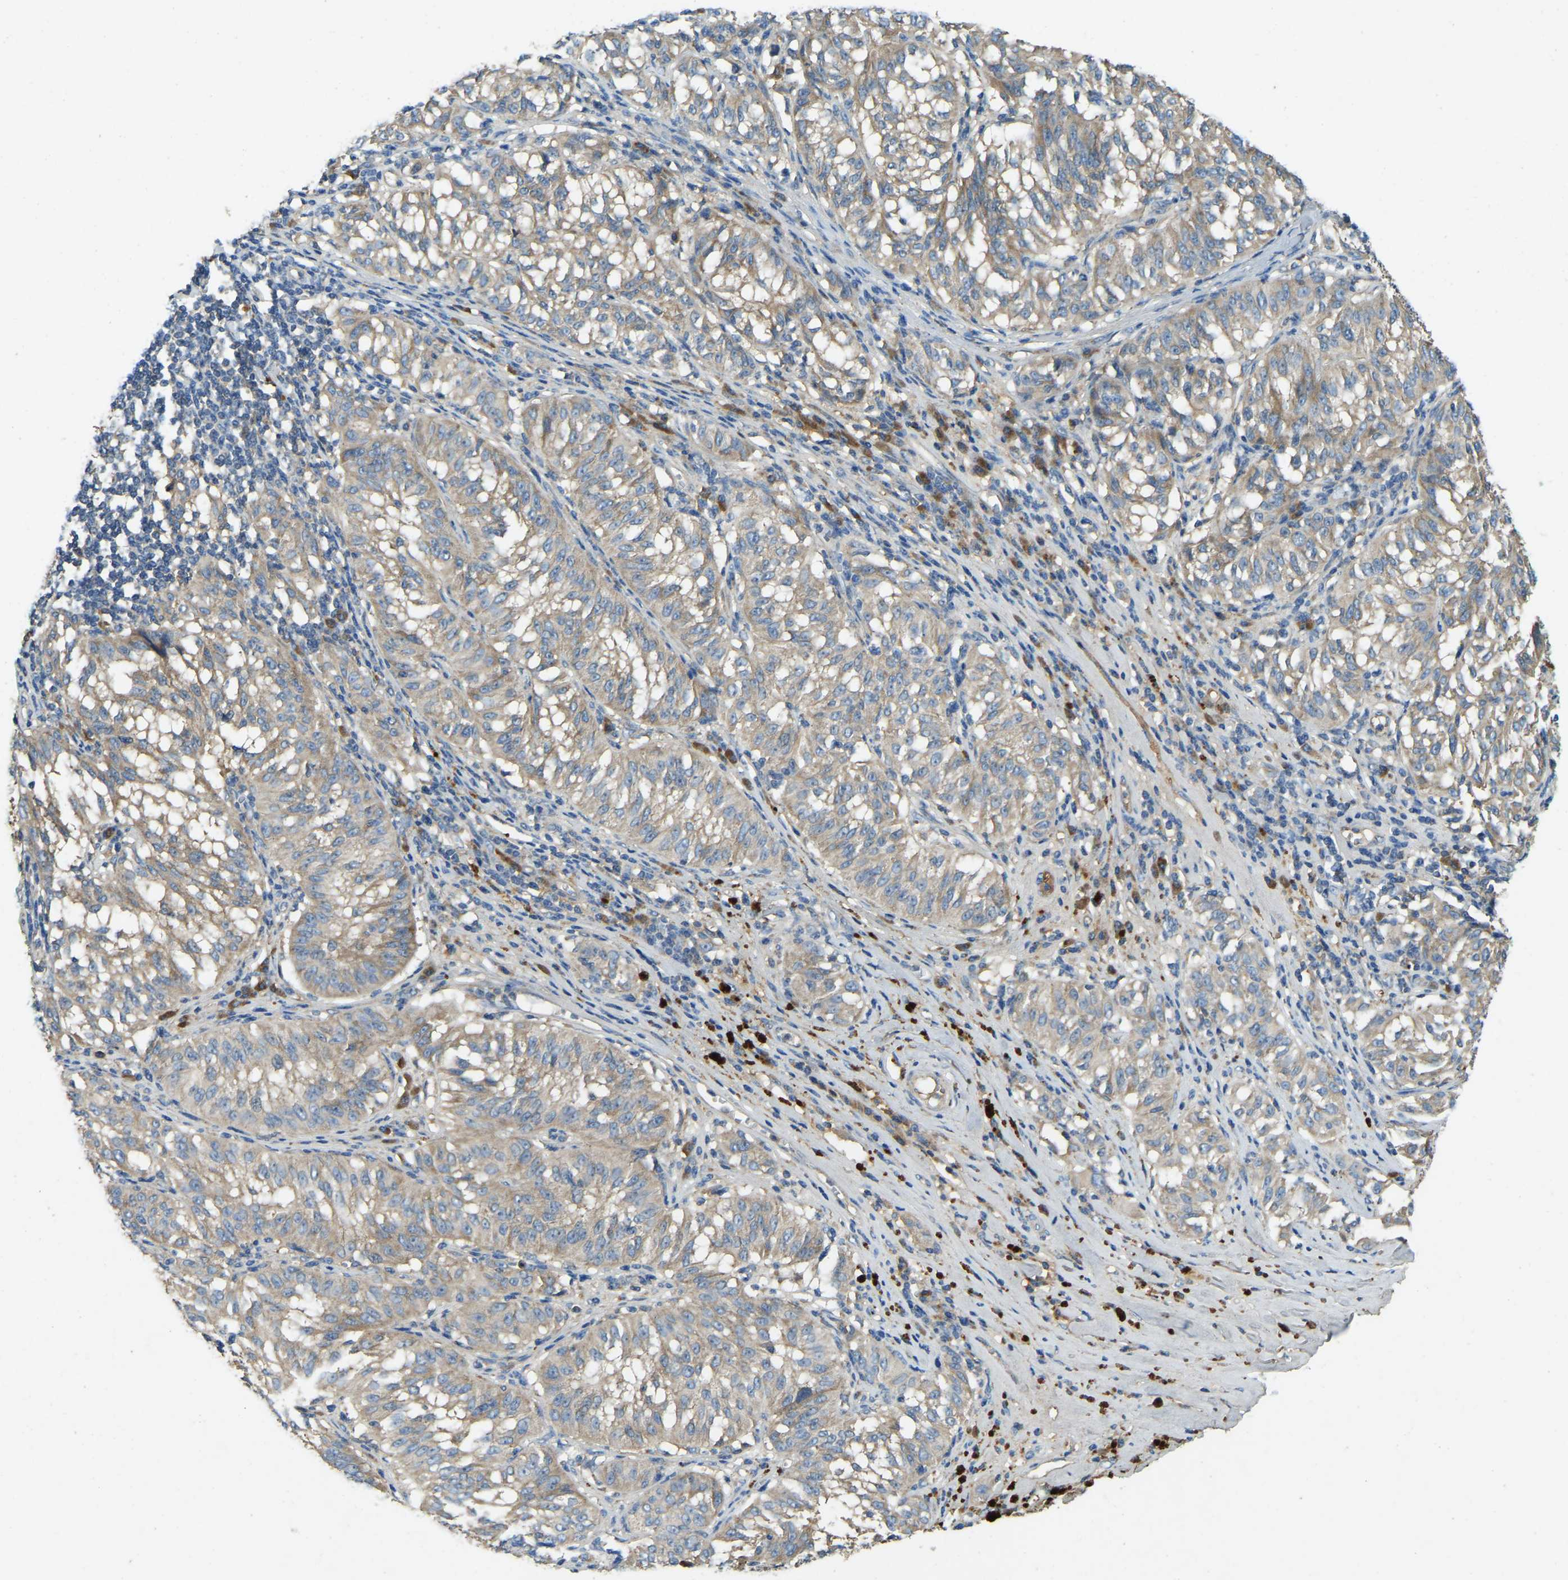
{"staining": {"intensity": "weak", "quantity": "25%-75%", "location": "cytoplasmic/membranous"}, "tissue": "melanoma", "cell_type": "Tumor cells", "image_type": "cancer", "snomed": [{"axis": "morphology", "description": "Malignant melanoma, NOS"}, {"axis": "topography", "description": "Skin"}], "caption": "There is low levels of weak cytoplasmic/membranous positivity in tumor cells of malignant melanoma, as demonstrated by immunohistochemical staining (brown color).", "gene": "ATP8B1", "patient": {"sex": "female", "age": 72}}